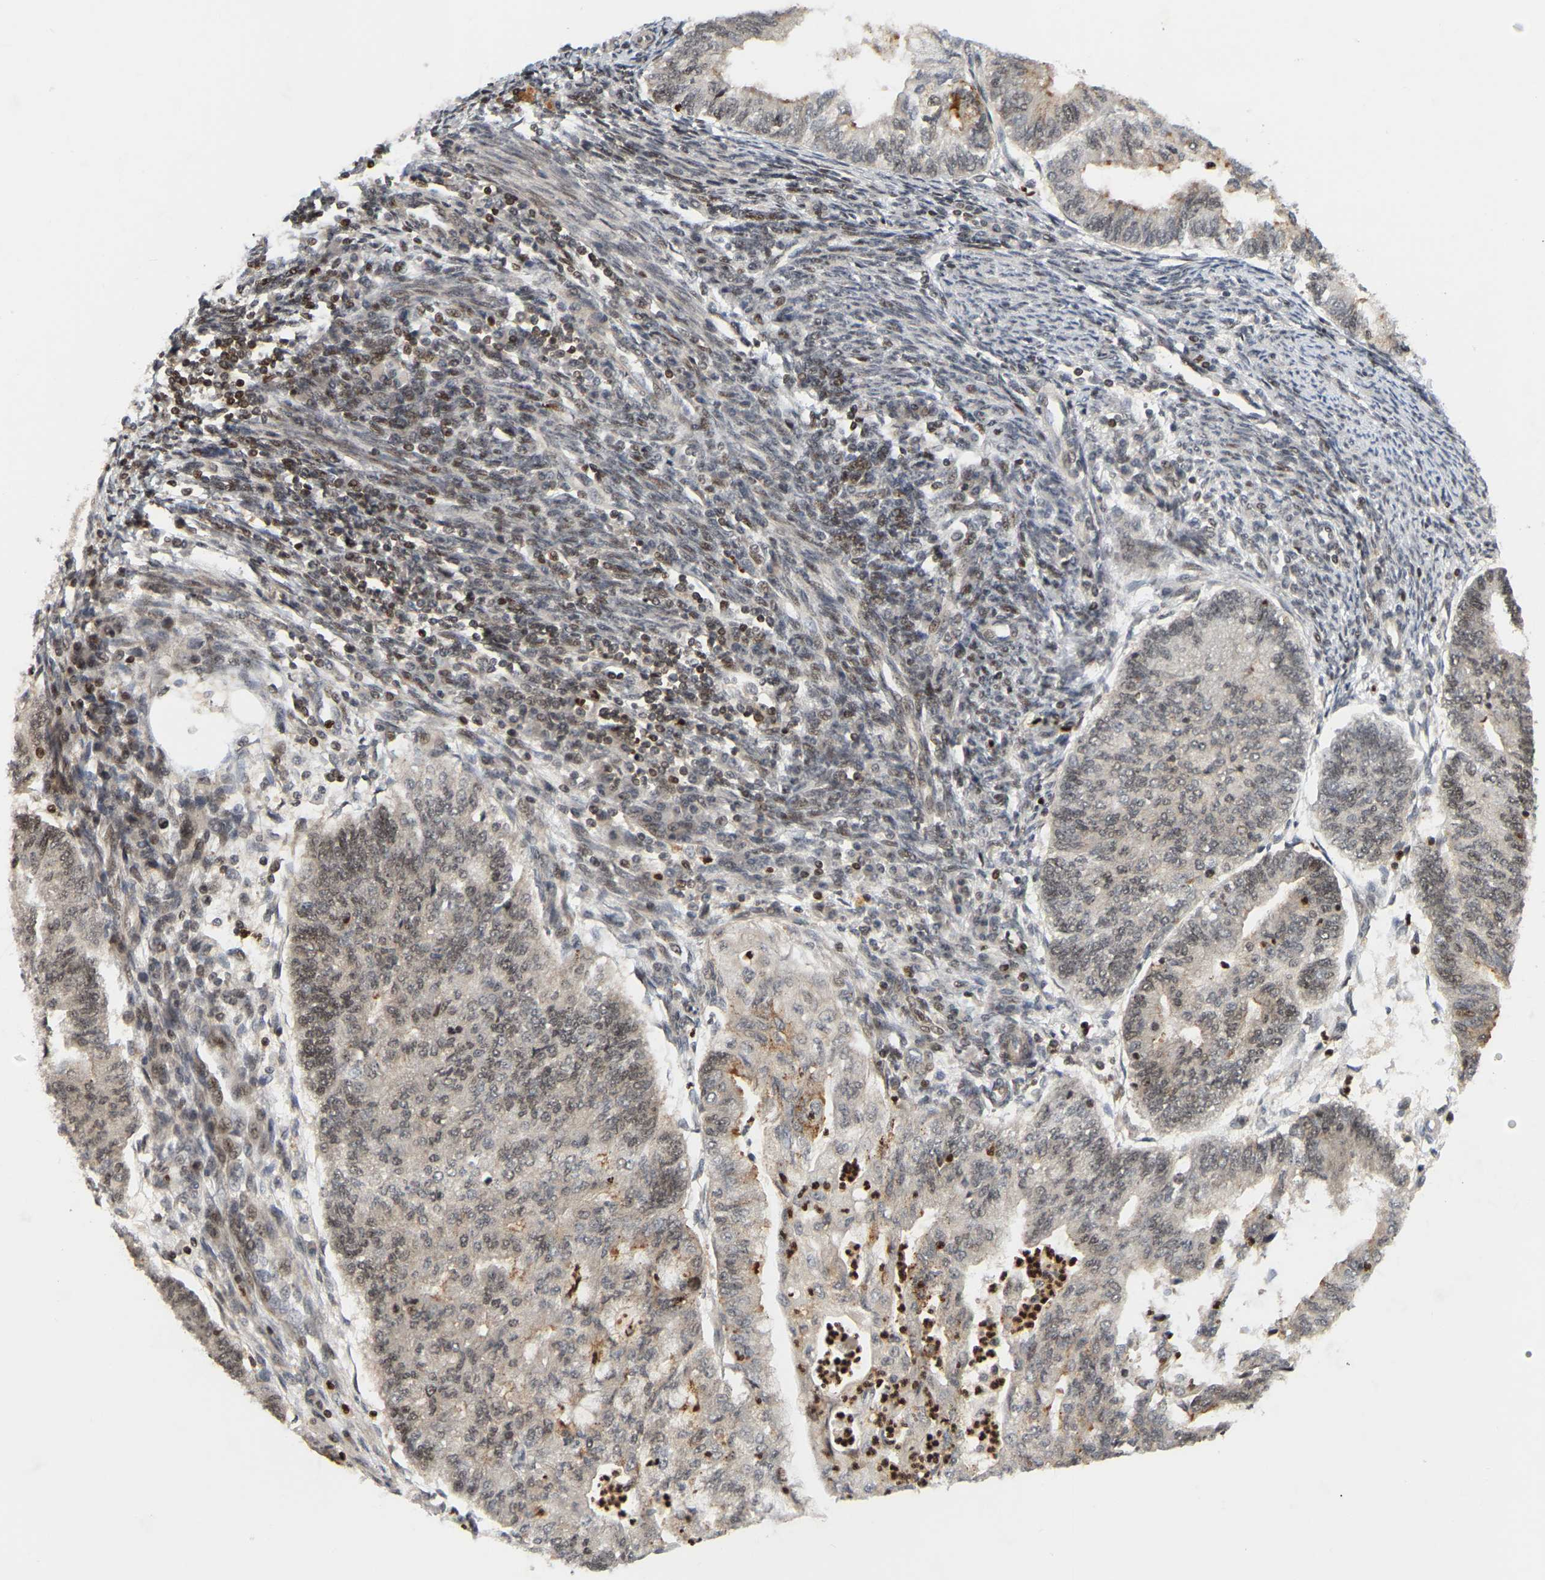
{"staining": {"intensity": "weak", "quantity": ">75%", "location": "nuclear"}, "tissue": "endometrial cancer", "cell_type": "Tumor cells", "image_type": "cancer", "snomed": [{"axis": "morphology", "description": "Adenocarcinoma, NOS"}, {"axis": "topography", "description": "Endometrium"}], "caption": "This image demonstrates endometrial adenocarcinoma stained with immunohistochemistry to label a protein in brown. The nuclear of tumor cells show weak positivity for the protein. Nuclei are counter-stained blue.", "gene": "NFE2L2", "patient": {"sex": "female", "age": 59}}